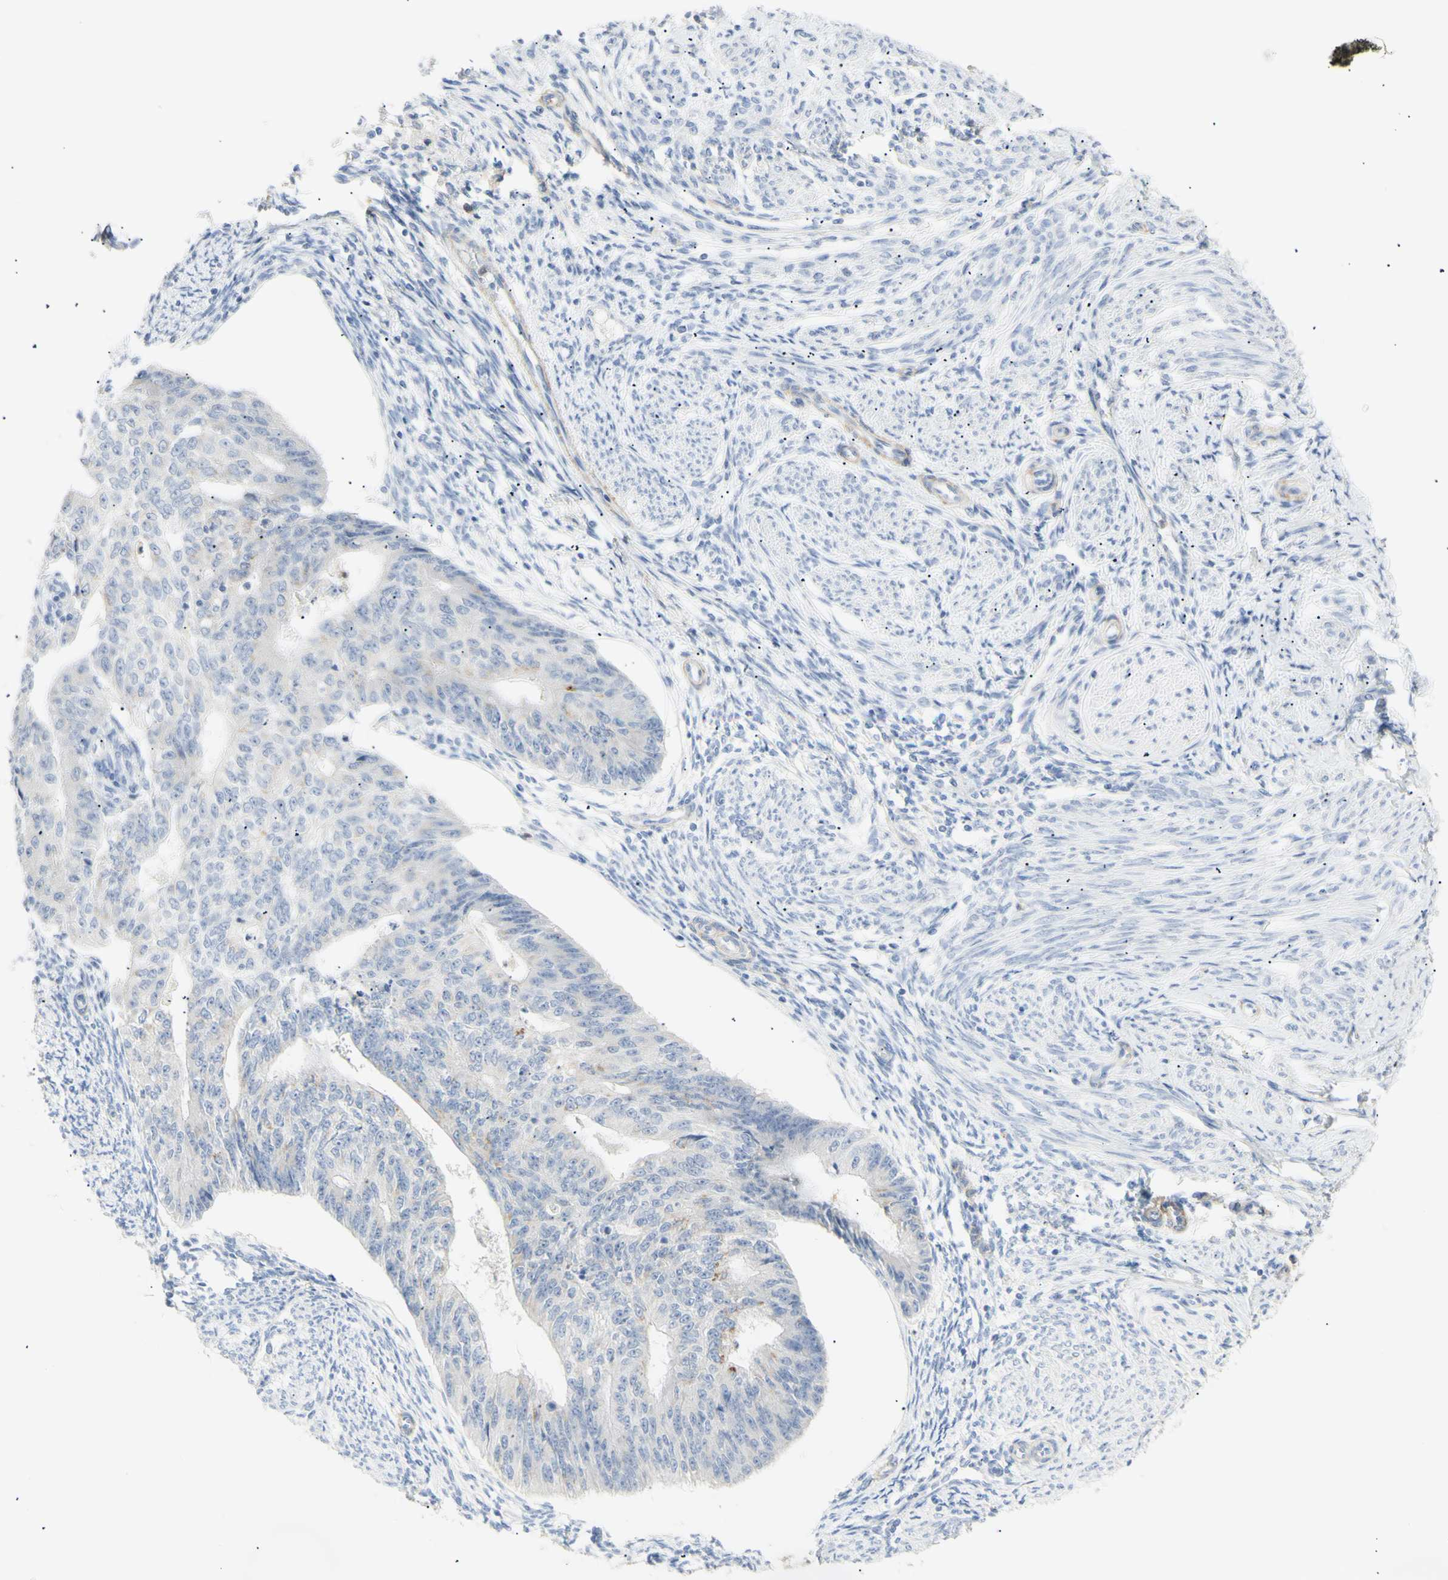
{"staining": {"intensity": "negative", "quantity": "none", "location": "none"}, "tissue": "endometrial cancer", "cell_type": "Tumor cells", "image_type": "cancer", "snomed": [{"axis": "morphology", "description": "Adenocarcinoma, NOS"}, {"axis": "topography", "description": "Endometrium"}], "caption": "The immunohistochemistry (IHC) micrograph has no significant positivity in tumor cells of adenocarcinoma (endometrial) tissue.", "gene": "B4GALNT3", "patient": {"sex": "female", "age": 32}}